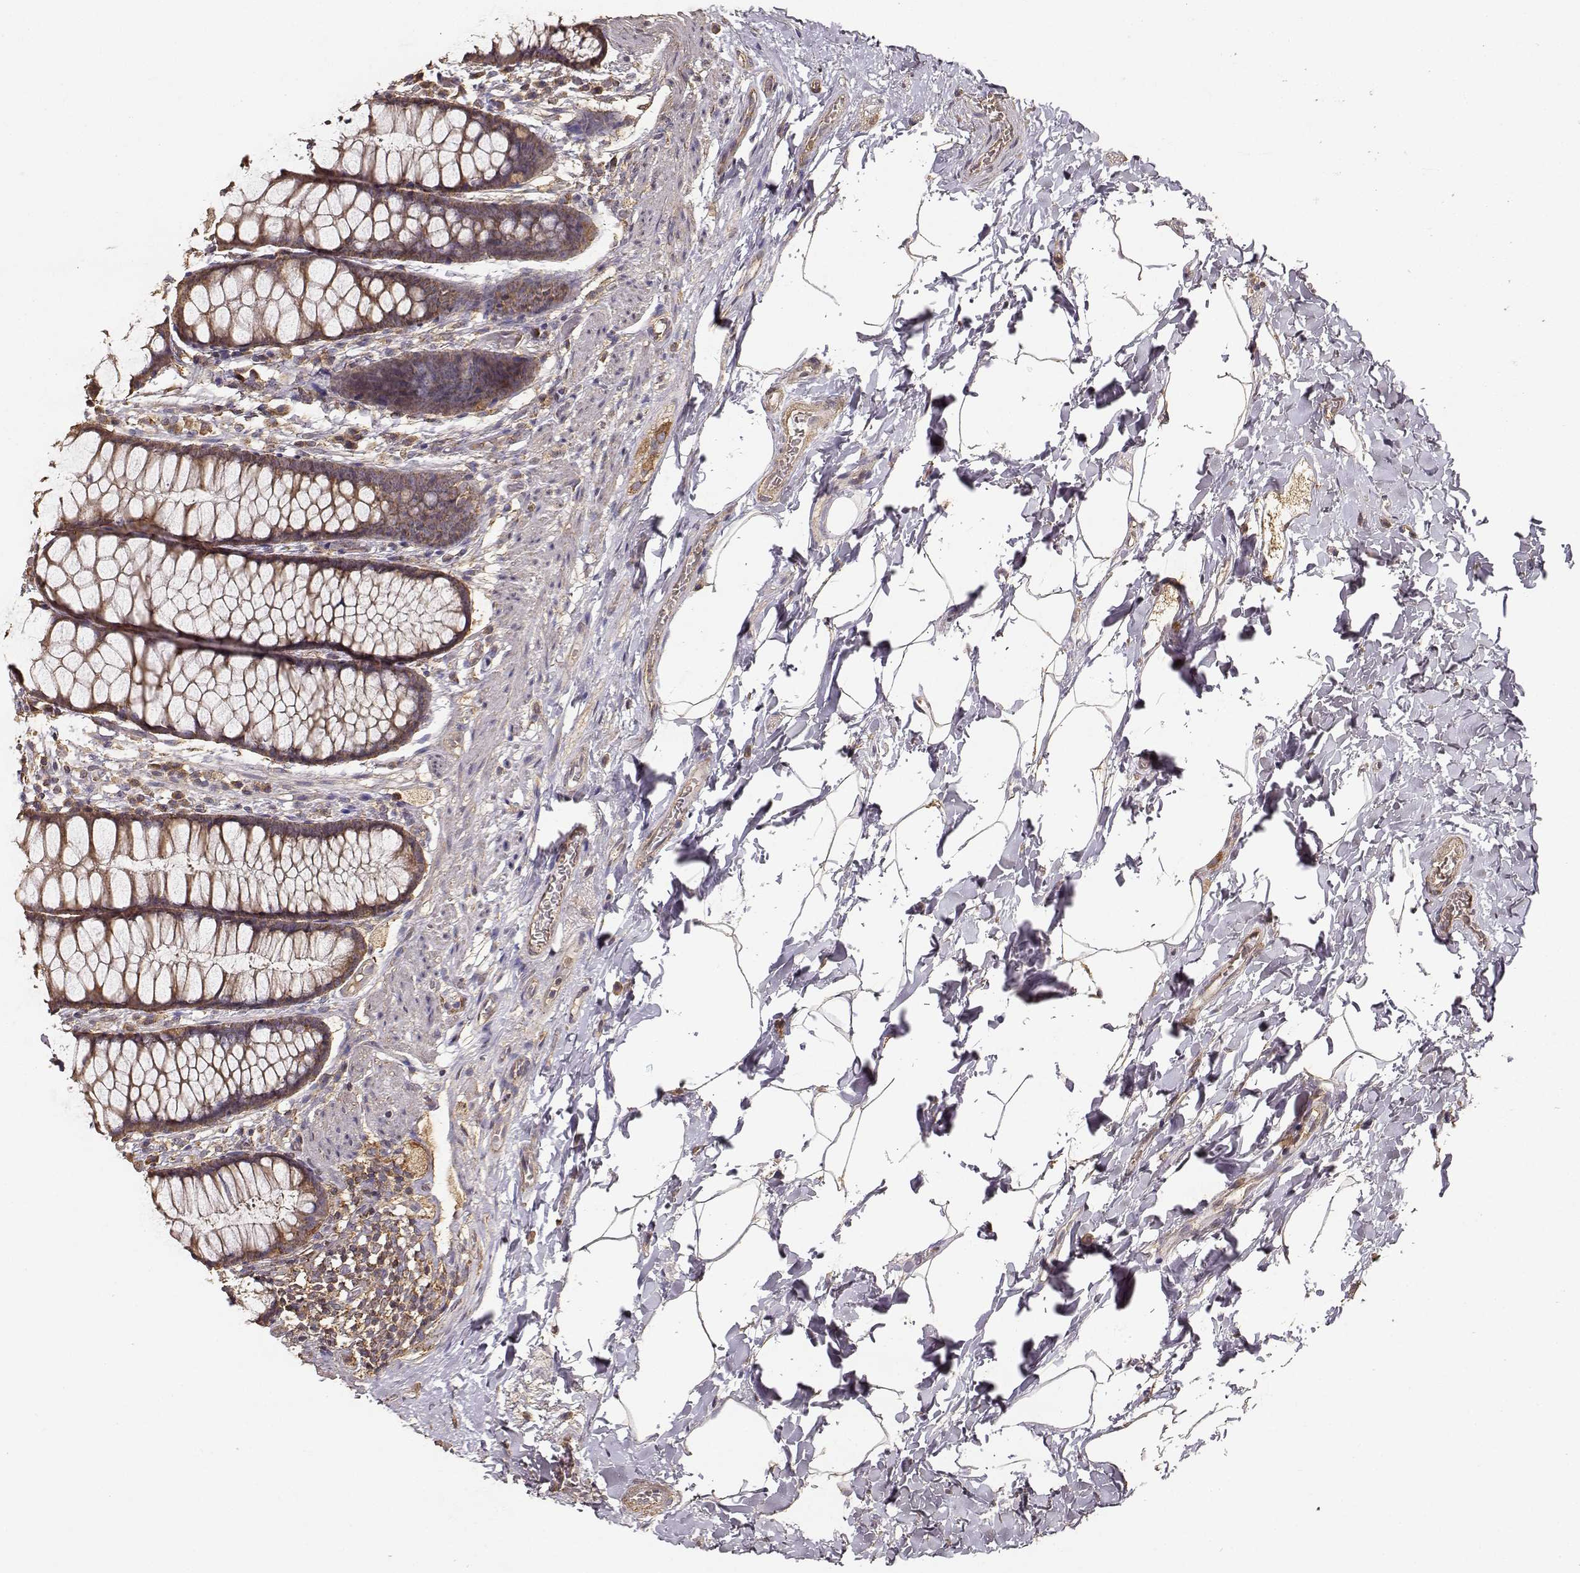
{"staining": {"intensity": "moderate", "quantity": ">75%", "location": "cytoplasmic/membranous"}, "tissue": "rectum", "cell_type": "Glandular cells", "image_type": "normal", "snomed": [{"axis": "morphology", "description": "Normal tissue, NOS"}, {"axis": "topography", "description": "Rectum"}], "caption": "Approximately >75% of glandular cells in normal rectum demonstrate moderate cytoplasmic/membranous protein expression as visualized by brown immunohistochemical staining.", "gene": "TARS3", "patient": {"sex": "female", "age": 62}}